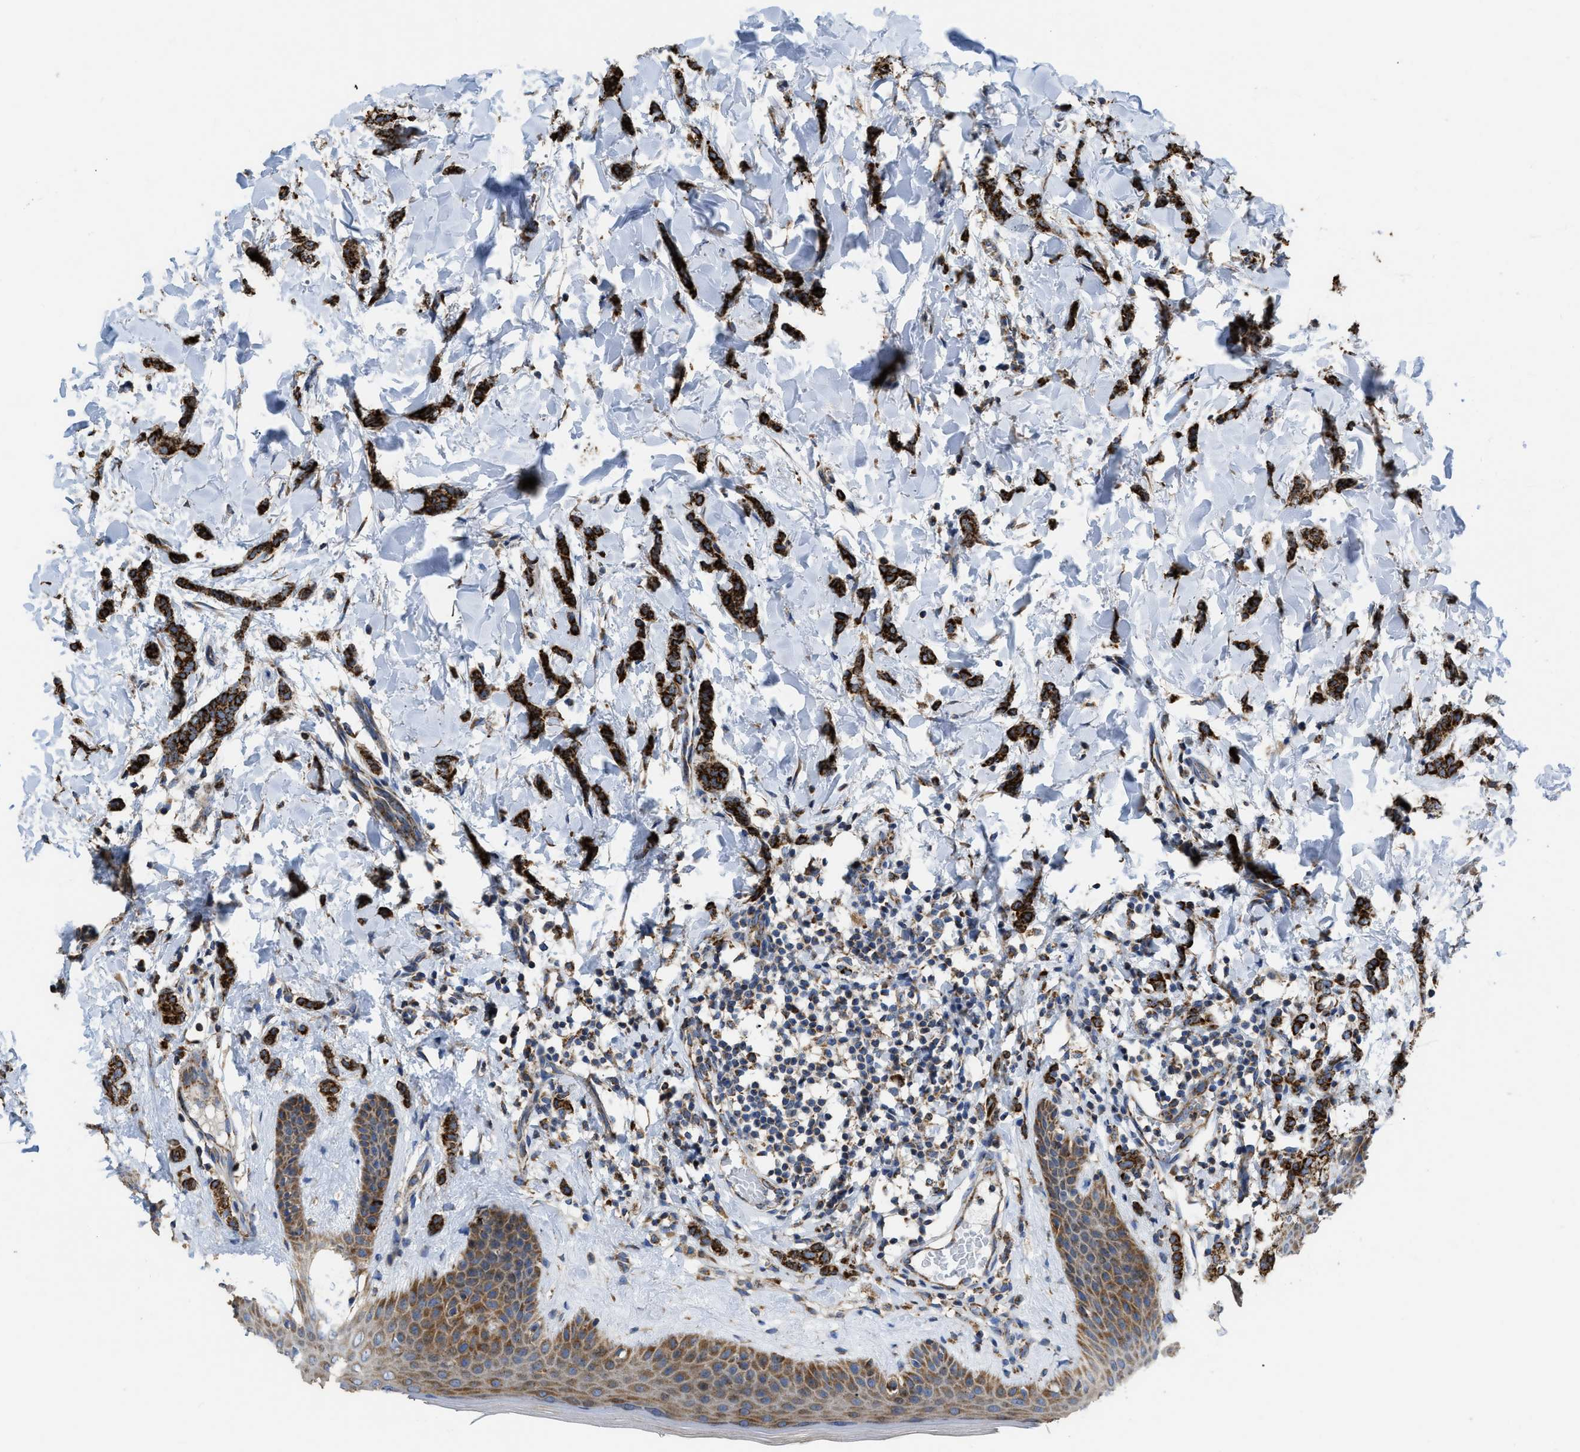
{"staining": {"intensity": "strong", "quantity": ">75%", "location": "cytoplasmic/membranous"}, "tissue": "breast cancer", "cell_type": "Tumor cells", "image_type": "cancer", "snomed": [{"axis": "morphology", "description": "Lobular carcinoma"}, {"axis": "topography", "description": "Skin"}, {"axis": "topography", "description": "Breast"}], "caption": "Lobular carcinoma (breast) stained with DAB immunohistochemistry (IHC) exhibits high levels of strong cytoplasmic/membranous expression in about >75% of tumor cells.", "gene": "AK2", "patient": {"sex": "female", "age": 46}}